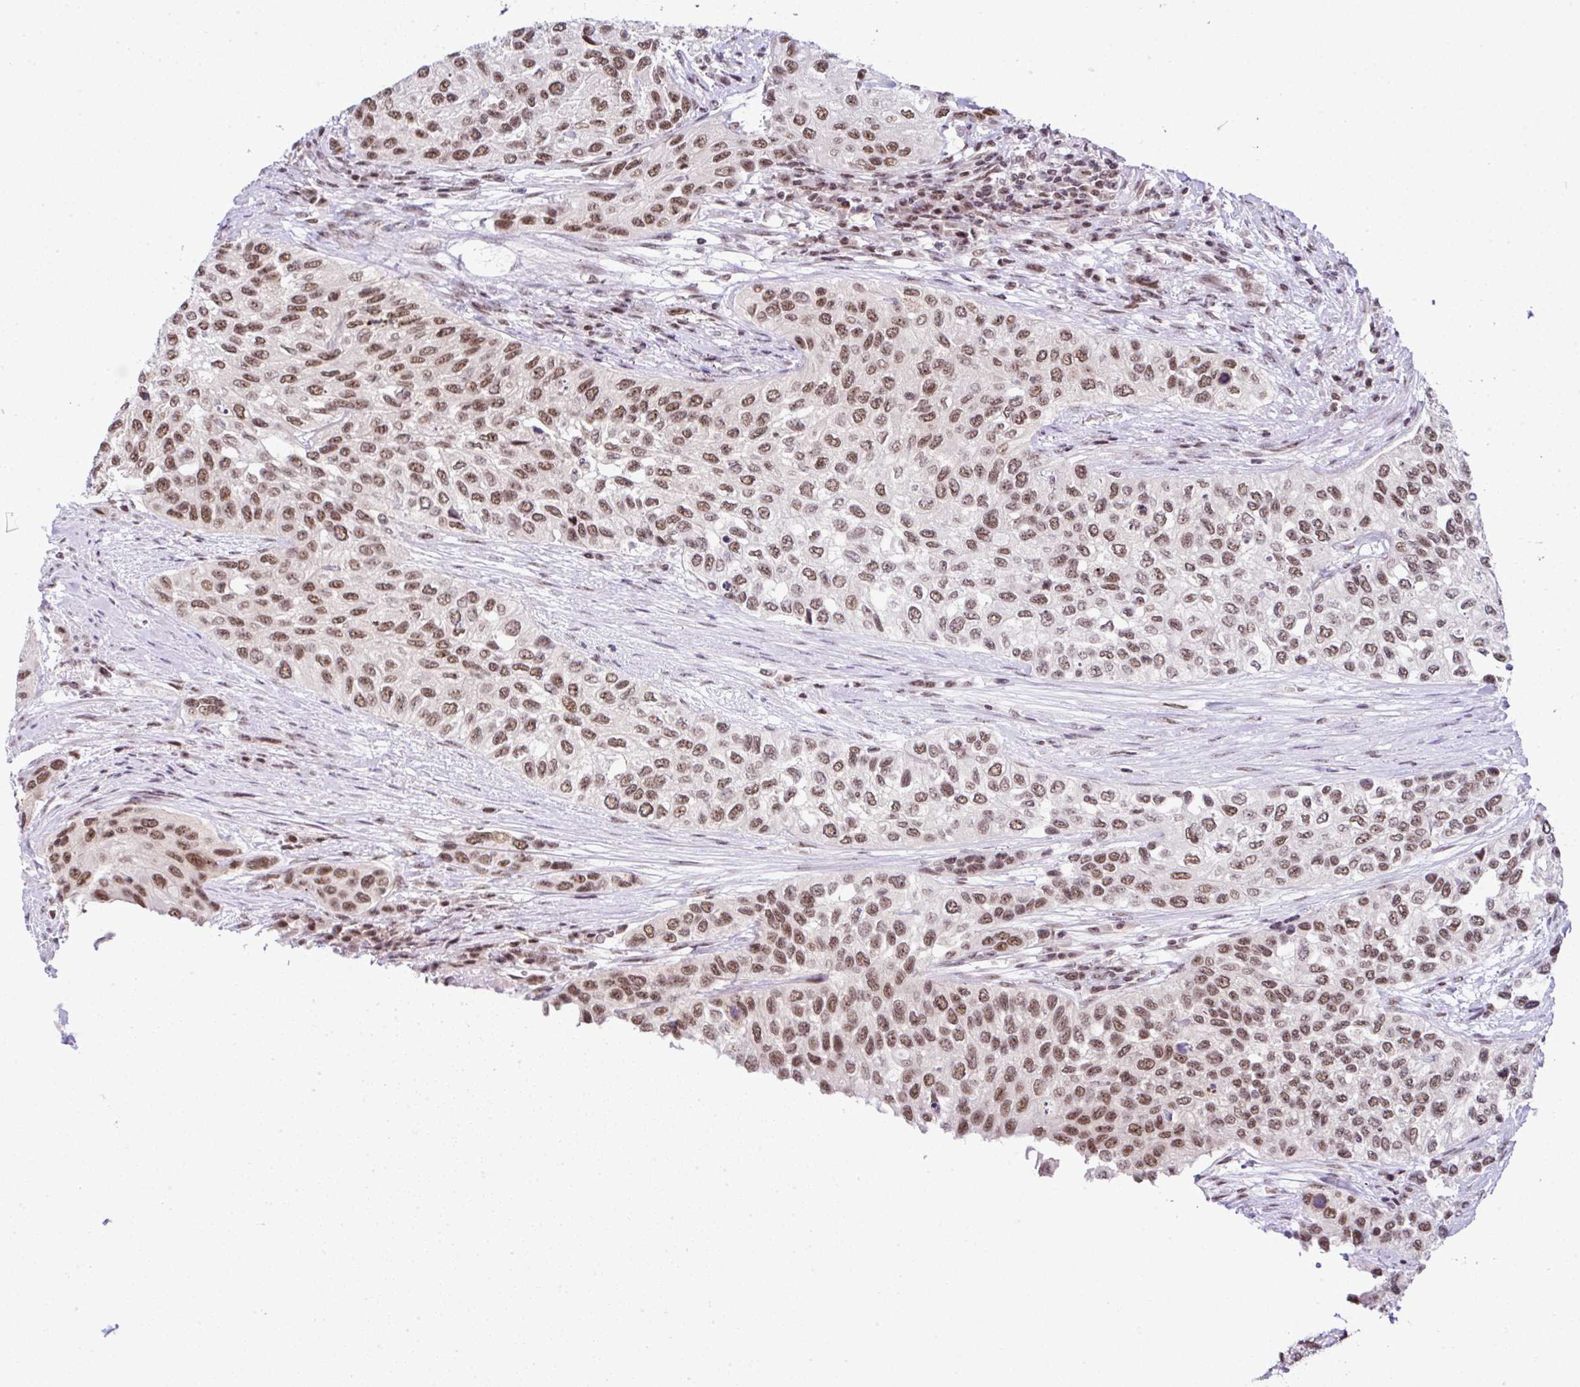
{"staining": {"intensity": "moderate", "quantity": ">75%", "location": "nuclear"}, "tissue": "urothelial cancer", "cell_type": "Tumor cells", "image_type": "cancer", "snomed": [{"axis": "morphology", "description": "Normal tissue, NOS"}, {"axis": "morphology", "description": "Urothelial carcinoma, High grade"}, {"axis": "topography", "description": "Vascular tissue"}, {"axis": "topography", "description": "Urinary bladder"}], "caption": "This micrograph exhibits urothelial carcinoma (high-grade) stained with immunohistochemistry to label a protein in brown. The nuclear of tumor cells show moderate positivity for the protein. Nuclei are counter-stained blue.", "gene": "PTPN2", "patient": {"sex": "female", "age": 56}}